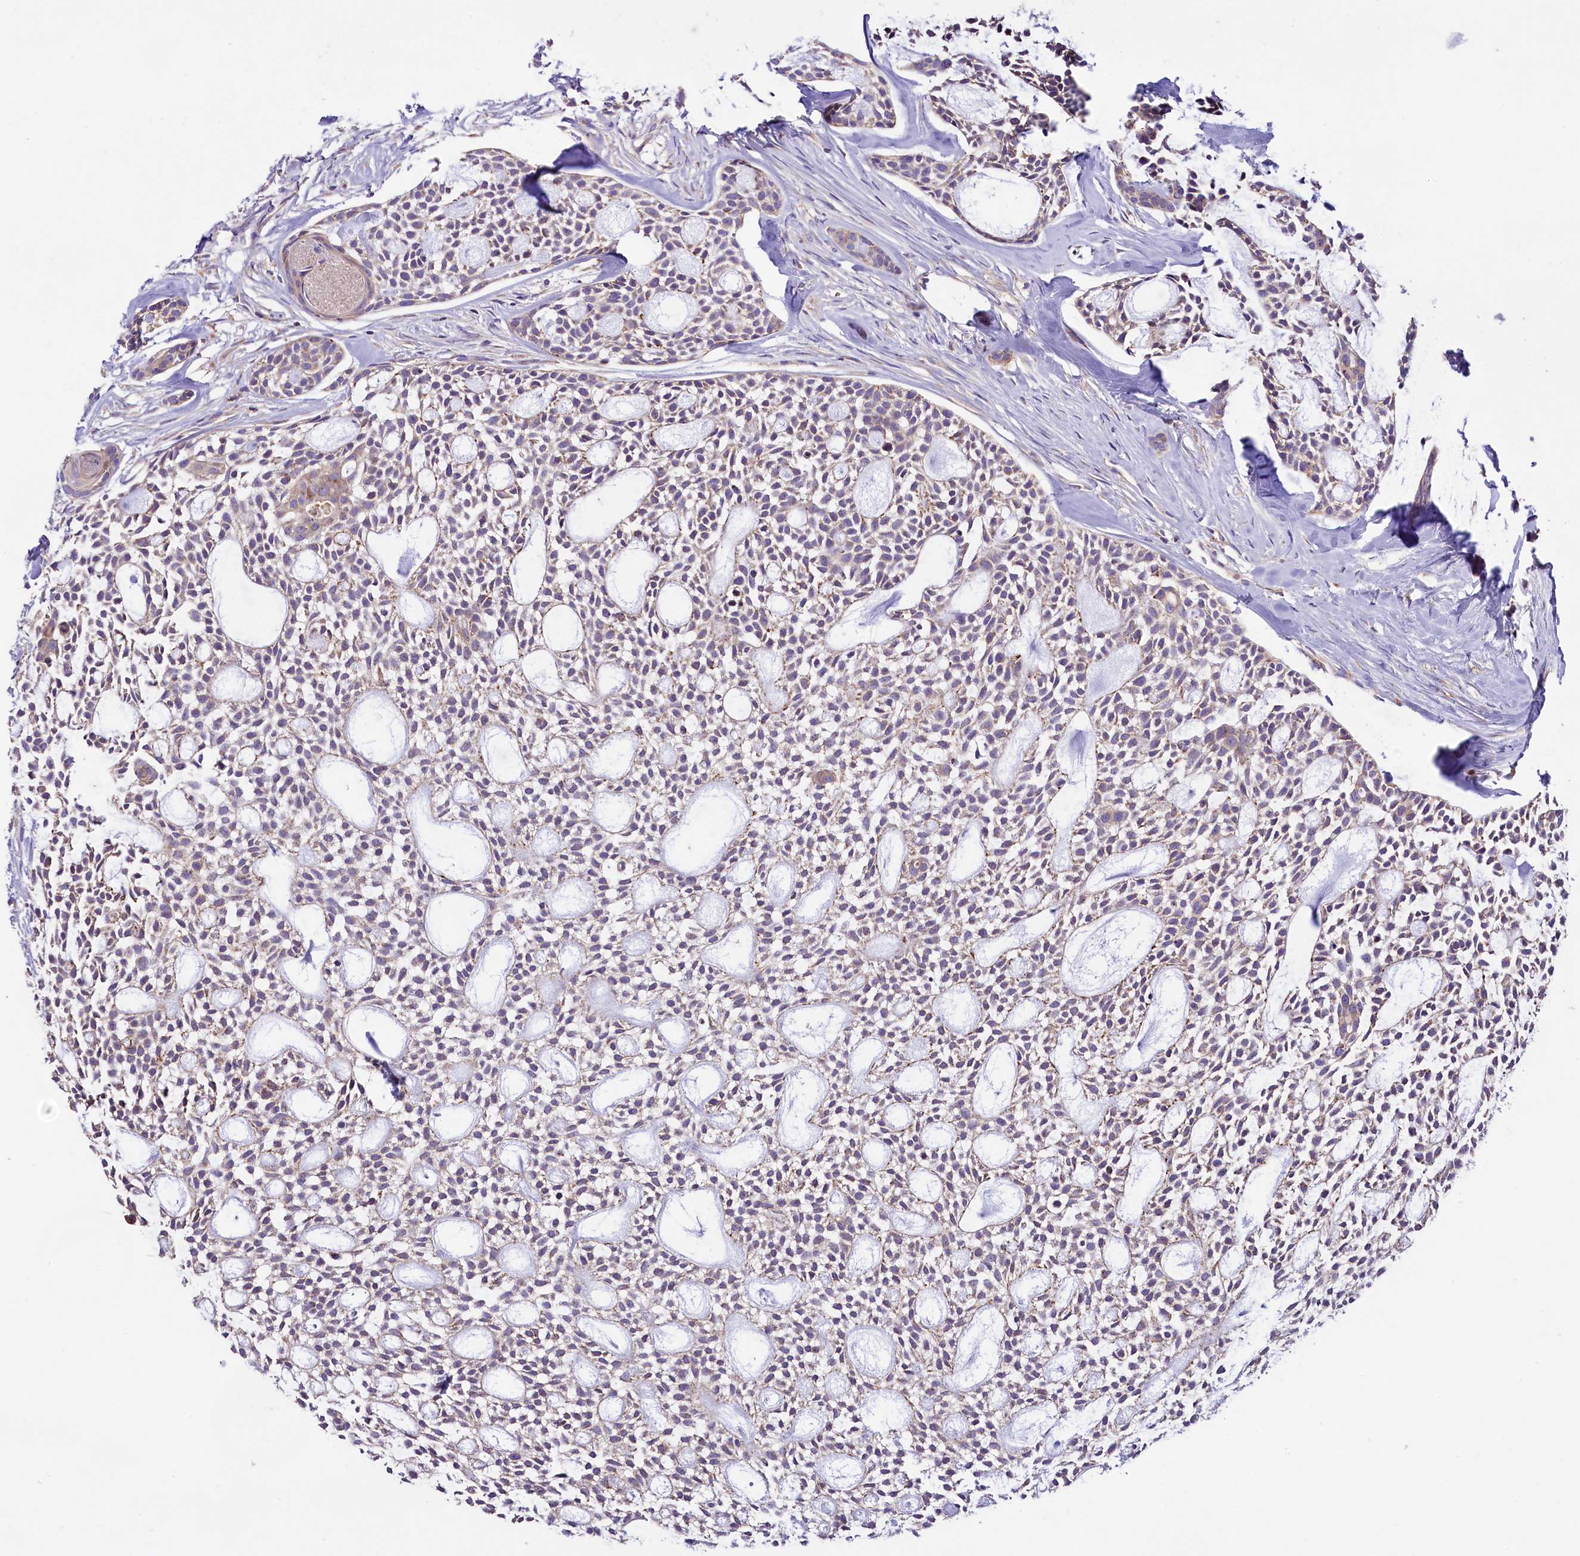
{"staining": {"intensity": "weak", "quantity": "<25%", "location": "cytoplasmic/membranous"}, "tissue": "head and neck cancer", "cell_type": "Tumor cells", "image_type": "cancer", "snomed": [{"axis": "morphology", "description": "Adenocarcinoma, NOS"}, {"axis": "topography", "description": "Subcutis"}, {"axis": "topography", "description": "Head-Neck"}], "caption": "An immunohistochemistry (IHC) histopathology image of adenocarcinoma (head and neck) is shown. There is no staining in tumor cells of adenocarcinoma (head and neck).", "gene": "PEMT", "patient": {"sex": "female", "age": 73}}